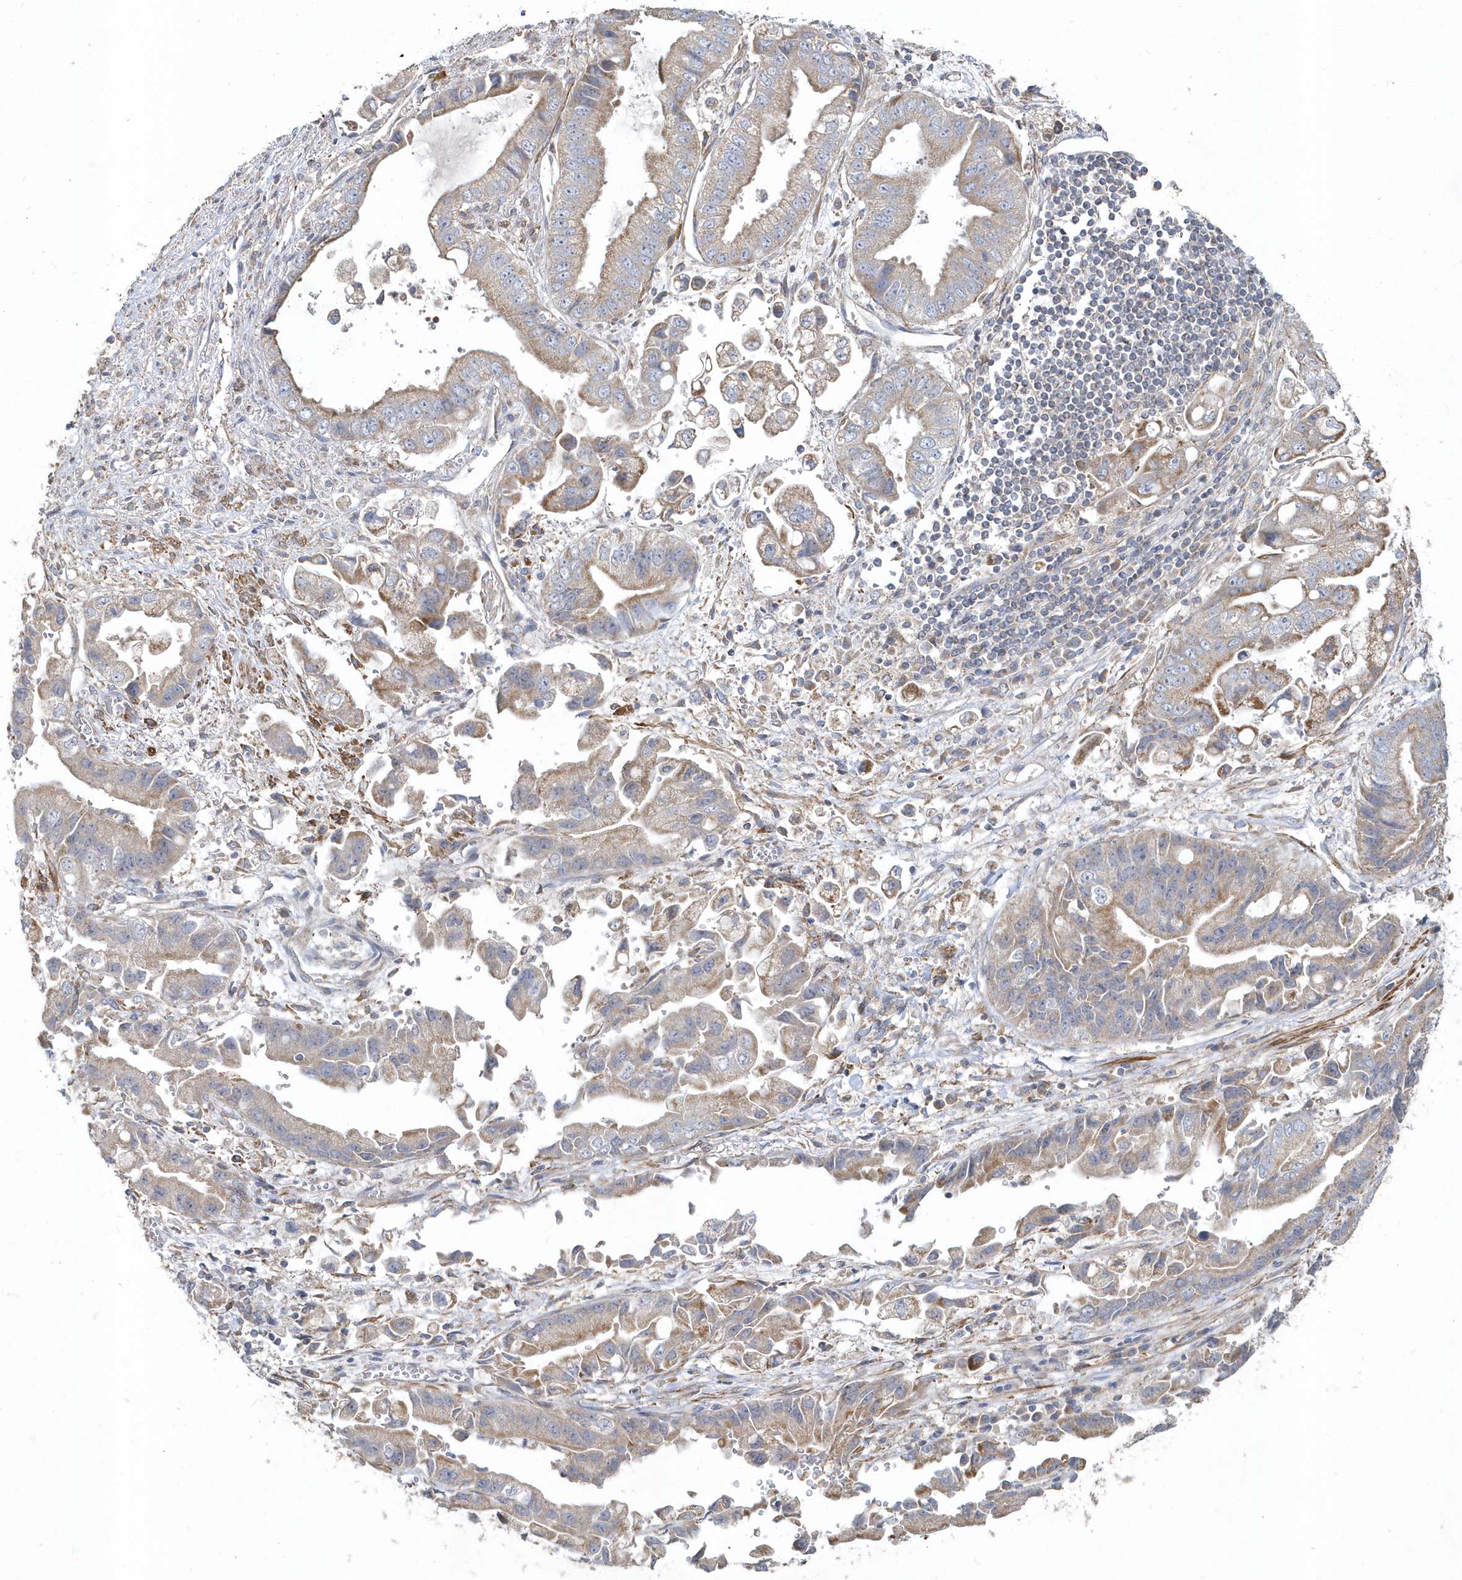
{"staining": {"intensity": "moderate", "quantity": "25%-75%", "location": "cytoplasmic/membranous"}, "tissue": "stomach cancer", "cell_type": "Tumor cells", "image_type": "cancer", "snomed": [{"axis": "morphology", "description": "Adenocarcinoma, NOS"}, {"axis": "topography", "description": "Stomach"}], "caption": "Human adenocarcinoma (stomach) stained for a protein (brown) shows moderate cytoplasmic/membranous positive positivity in approximately 25%-75% of tumor cells.", "gene": "LEXM", "patient": {"sex": "male", "age": 62}}